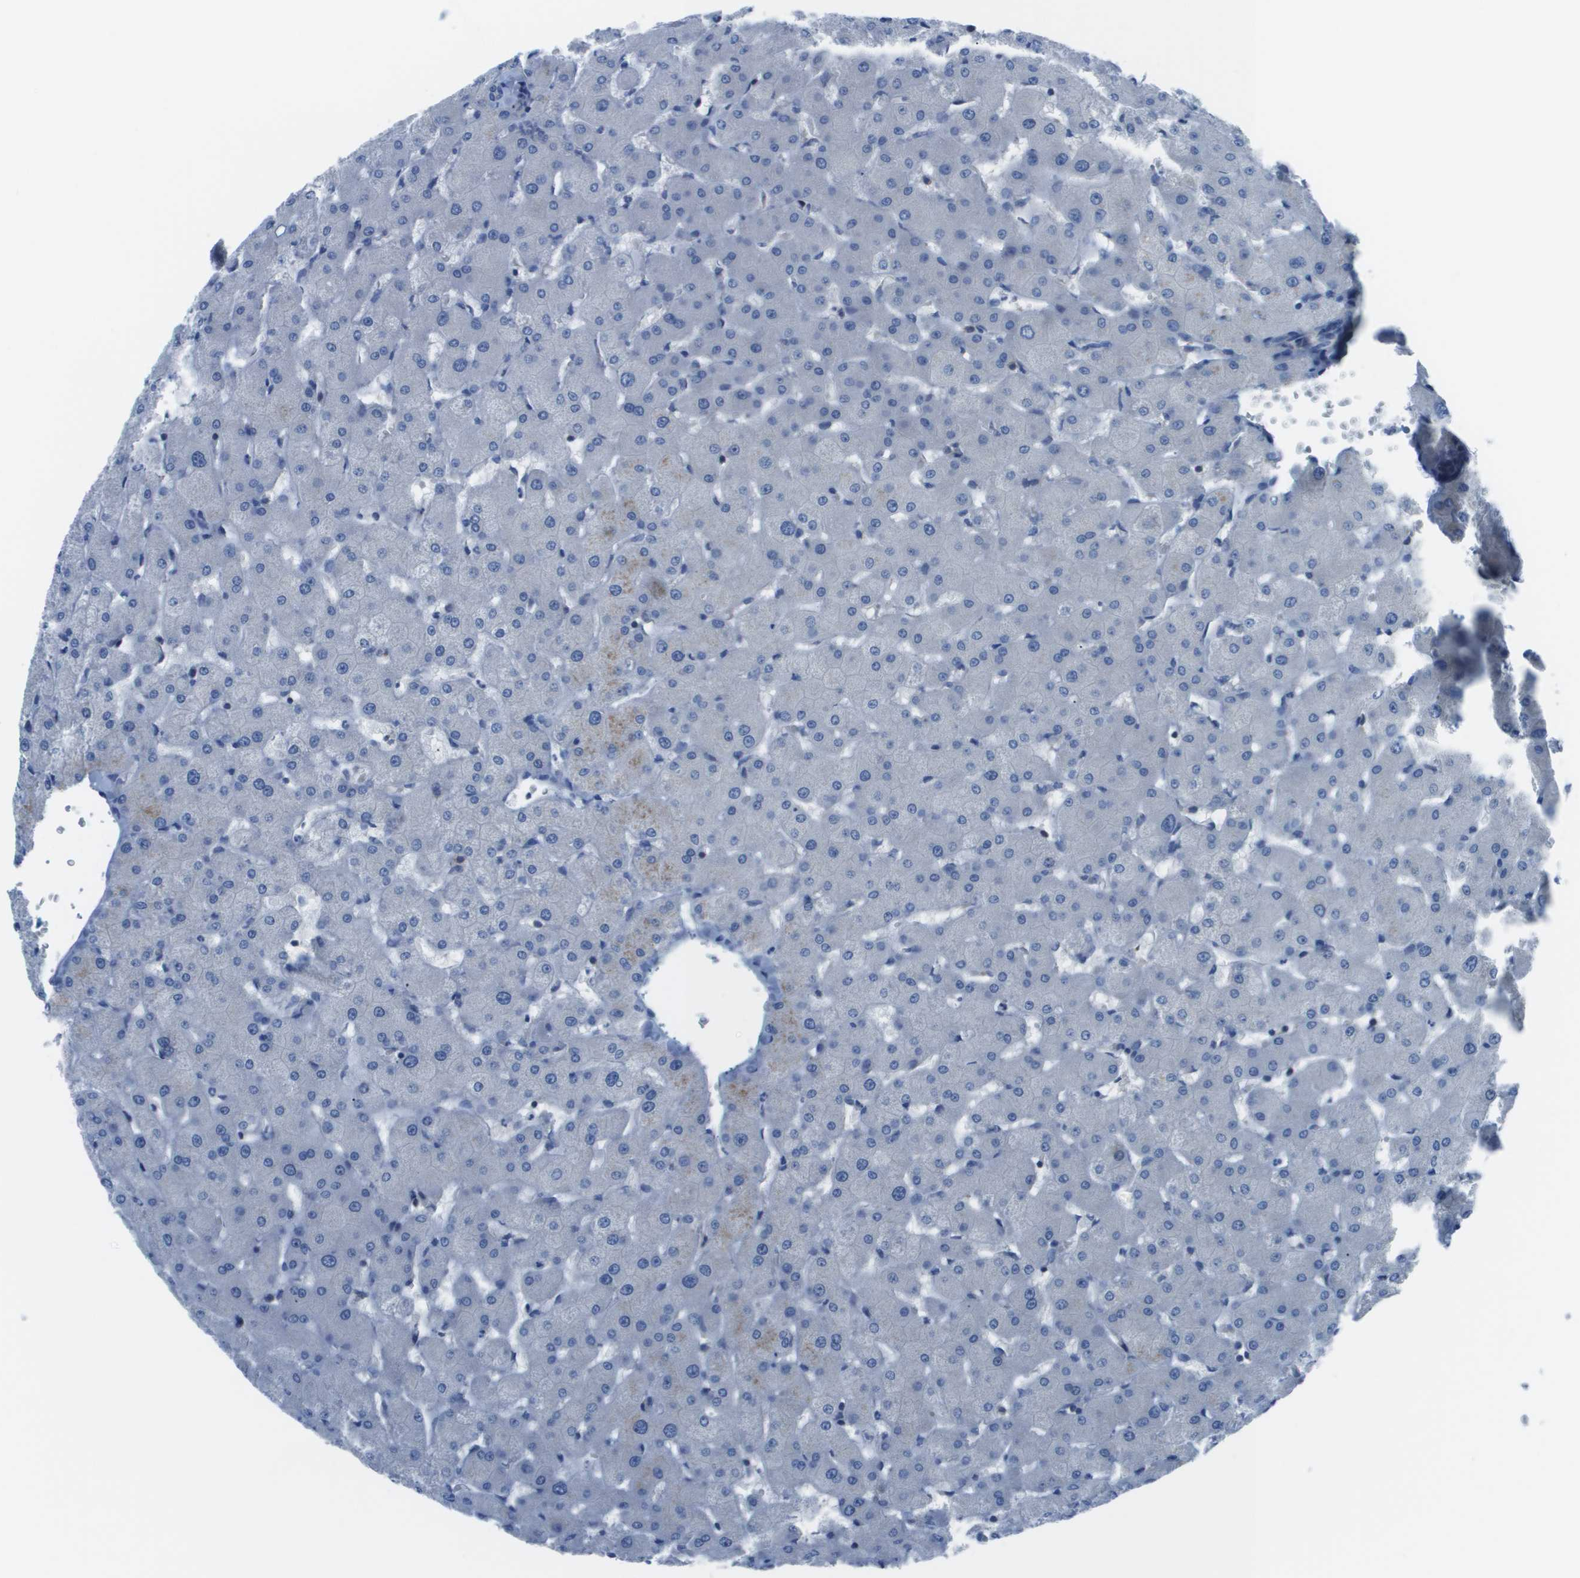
{"staining": {"intensity": "negative", "quantity": "none", "location": "none"}, "tissue": "liver", "cell_type": "Cholangiocytes", "image_type": "normal", "snomed": [{"axis": "morphology", "description": "Normal tissue, NOS"}, {"axis": "topography", "description": "Liver"}], "caption": "Liver was stained to show a protein in brown. There is no significant positivity in cholangiocytes.", "gene": "STIP1", "patient": {"sex": "female", "age": 63}}